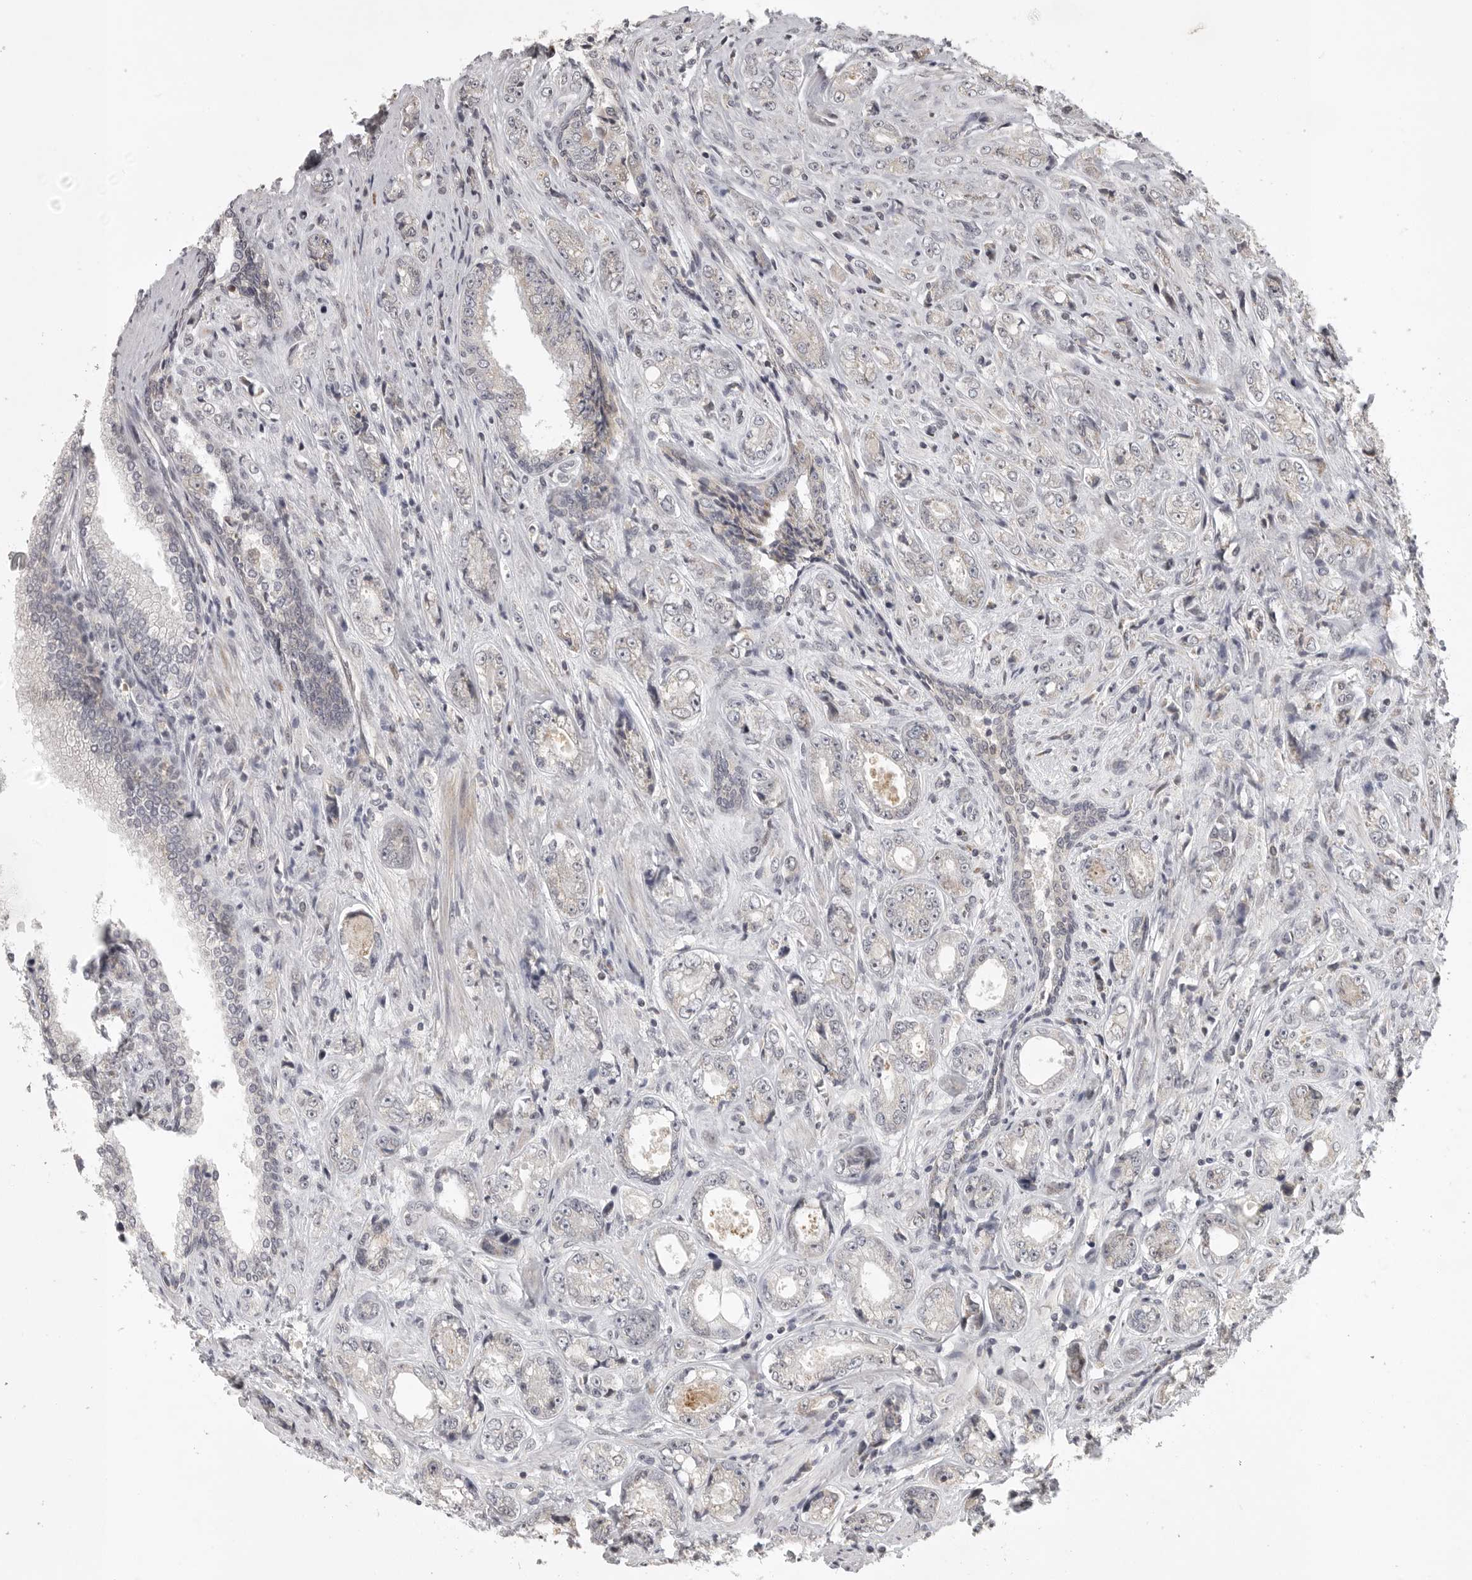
{"staining": {"intensity": "negative", "quantity": "none", "location": "none"}, "tissue": "prostate cancer", "cell_type": "Tumor cells", "image_type": "cancer", "snomed": [{"axis": "morphology", "description": "Adenocarcinoma, High grade"}, {"axis": "topography", "description": "Prostate"}], "caption": "Prostate cancer (adenocarcinoma (high-grade)) stained for a protein using immunohistochemistry (IHC) exhibits no staining tumor cells.", "gene": "POLE2", "patient": {"sex": "male", "age": 61}}